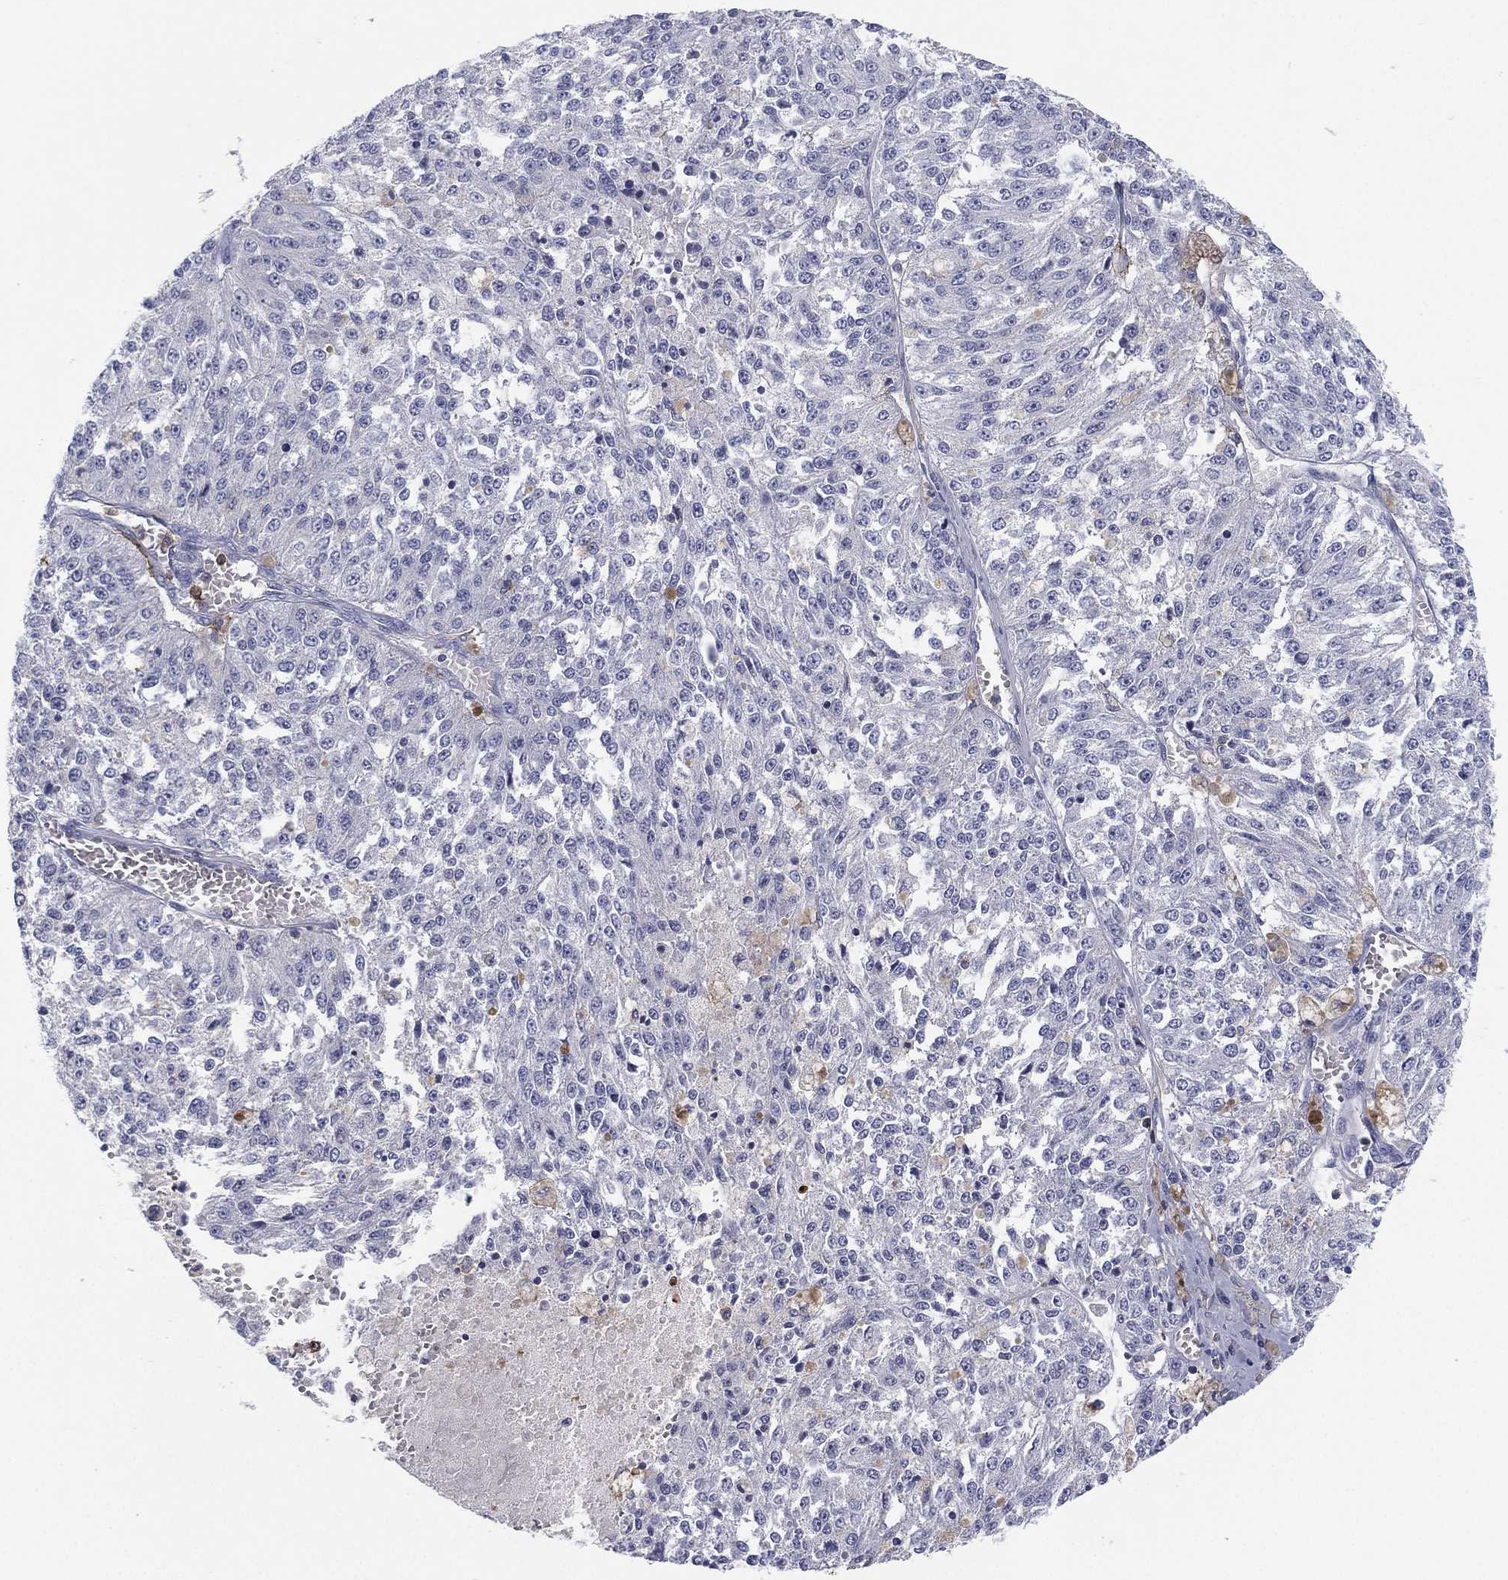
{"staining": {"intensity": "negative", "quantity": "none", "location": "none"}, "tissue": "melanoma", "cell_type": "Tumor cells", "image_type": "cancer", "snomed": [{"axis": "morphology", "description": "Malignant melanoma, Metastatic site"}, {"axis": "topography", "description": "Lymph node"}], "caption": "Immunohistochemistry photomicrograph of melanoma stained for a protein (brown), which shows no staining in tumor cells.", "gene": "SELPLG", "patient": {"sex": "female", "age": 64}}